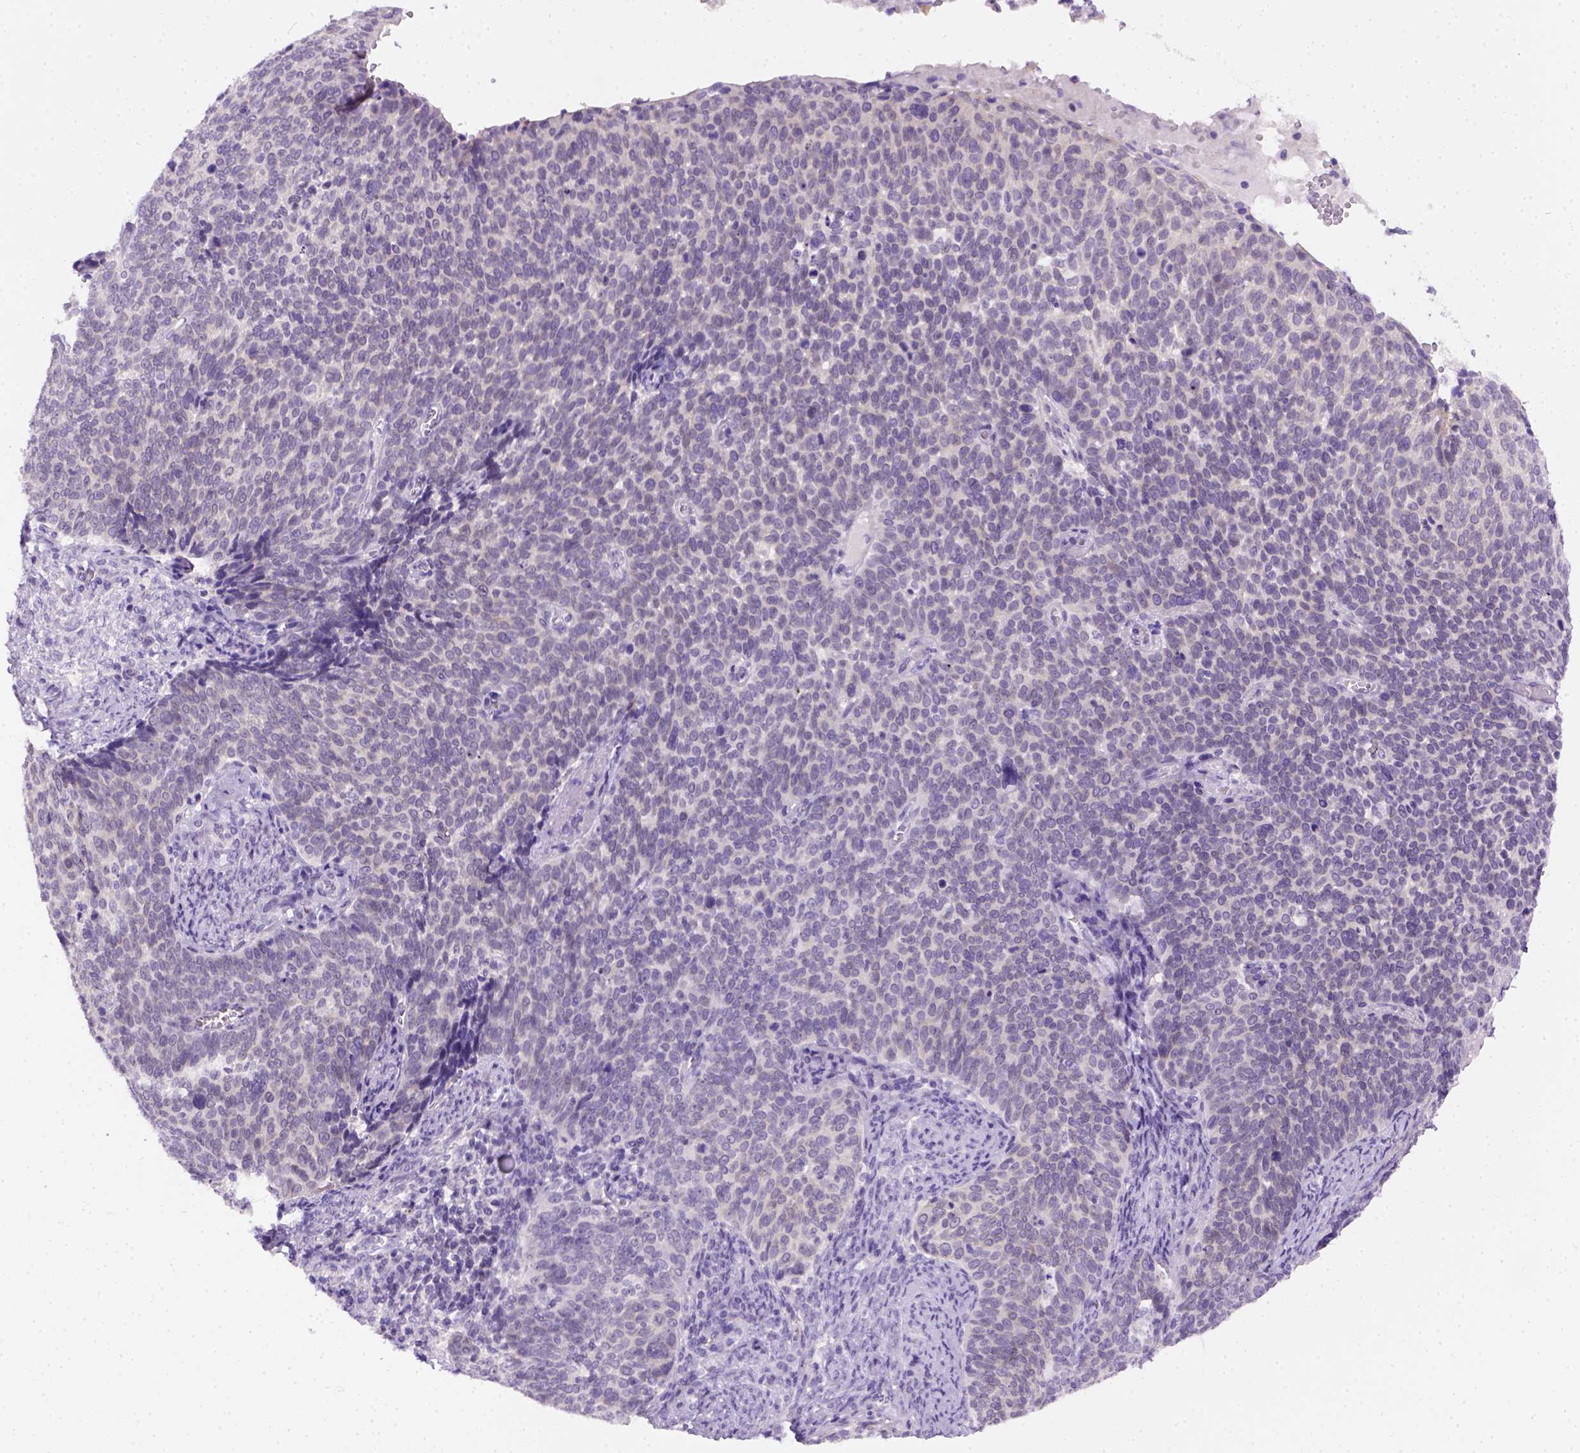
{"staining": {"intensity": "negative", "quantity": "none", "location": "none"}, "tissue": "cervical cancer", "cell_type": "Tumor cells", "image_type": "cancer", "snomed": [{"axis": "morphology", "description": "Normal tissue, NOS"}, {"axis": "morphology", "description": "Squamous cell carcinoma, NOS"}, {"axis": "topography", "description": "Cervix"}], "caption": "Tumor cells show no significant protein staining in cervical cancer. Nuclei are stained in blue.", "gene": "FAM184B", "patient": {"sex": "female", "age": 39}}